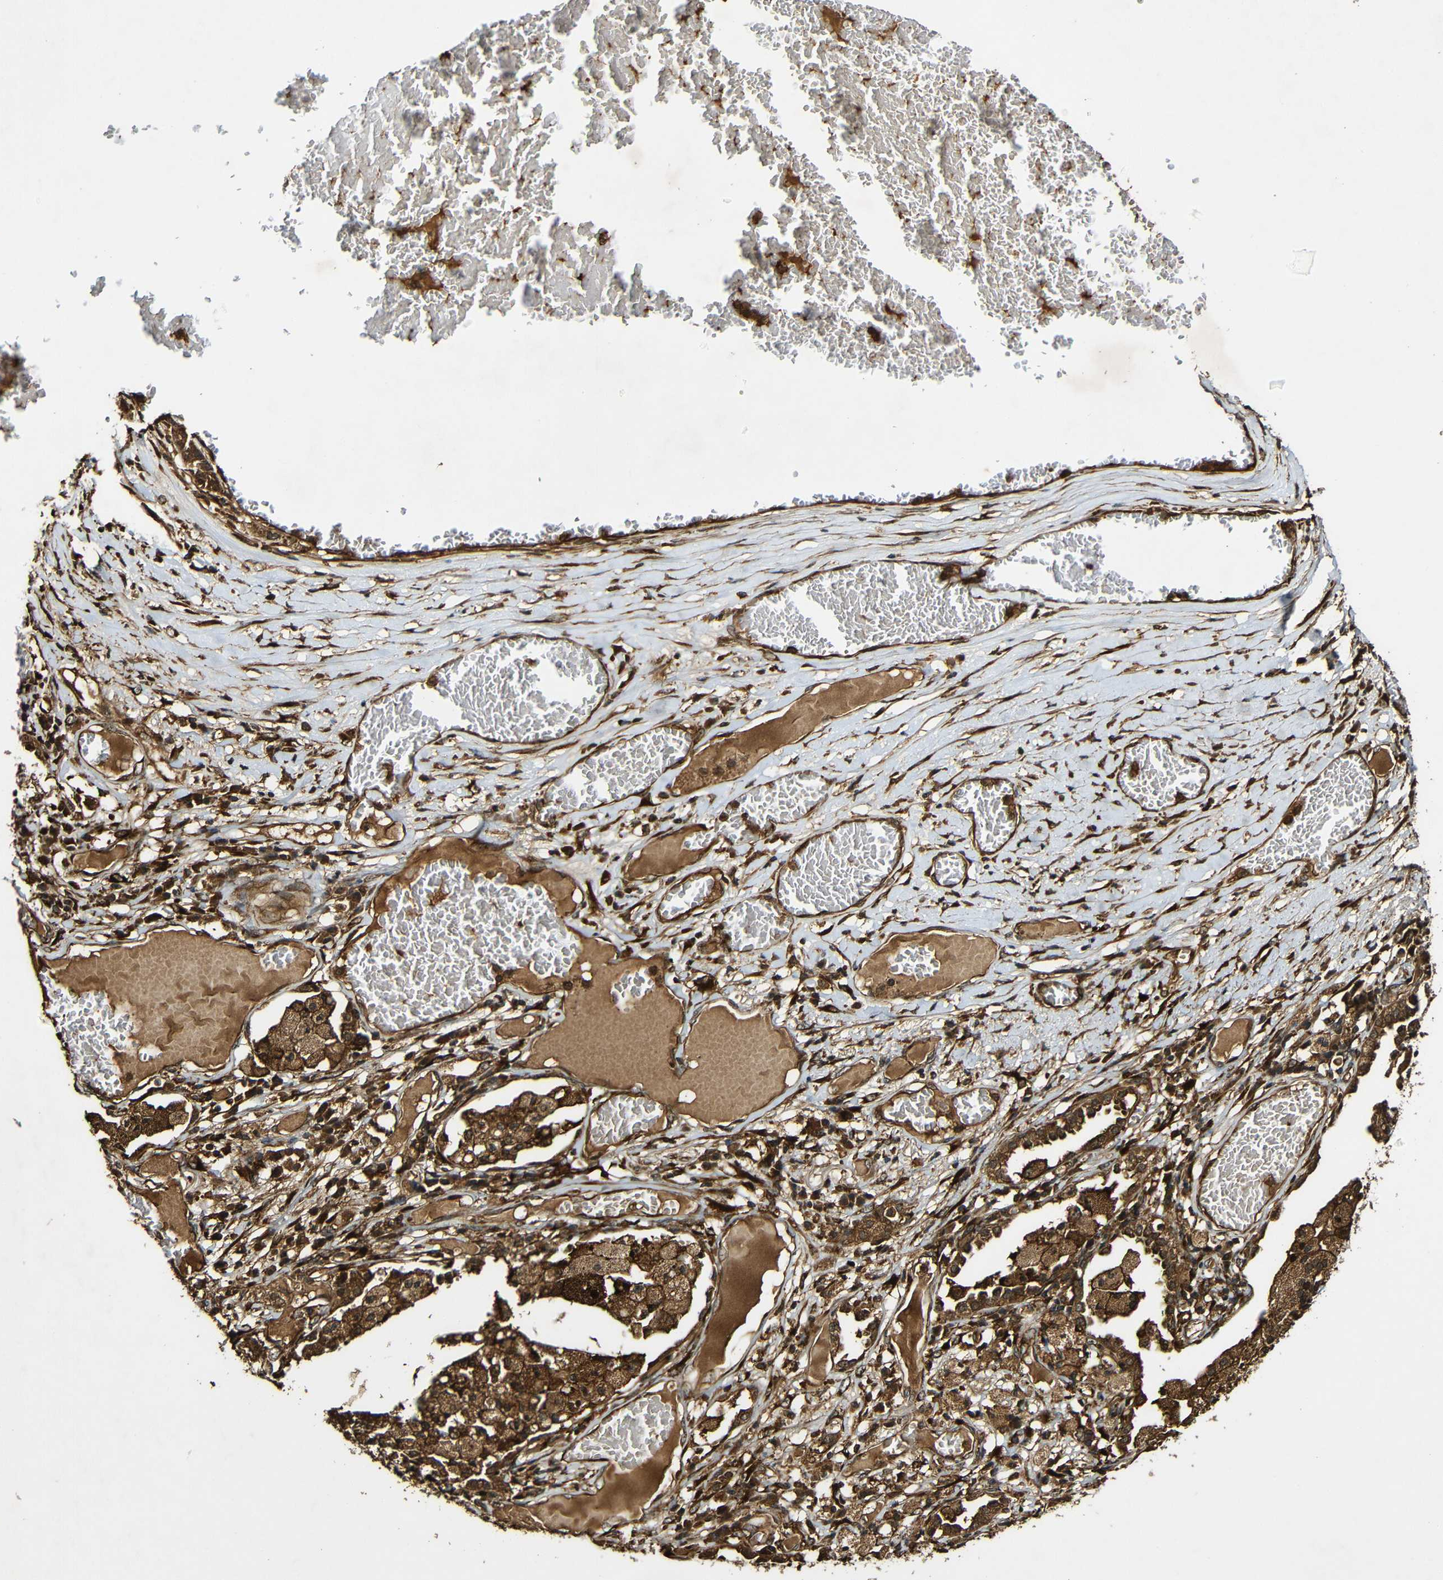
{"staining": {"intensity": "strong", "quantity": ">75%", "location": "cytoplasmic/membranous"}, "tissue": "lung cancer", "cell_type": "Tumor cells", "image_type": "cancer", "snomed": [{"axis": "morphology", "description": "Squamous cell carcinoma, NOS"}, {"axis": "topography", "description": "Lung"}], "caption": "An image showing strong cytoplasmic/membranous expression in approximately >75% of tumor cells in lung cancer (squamous cell carcinoma), as visualized by brown immunohistochemical staining.", "gene": "CASP8", "patient": {"sex": "male", "age": 71}}